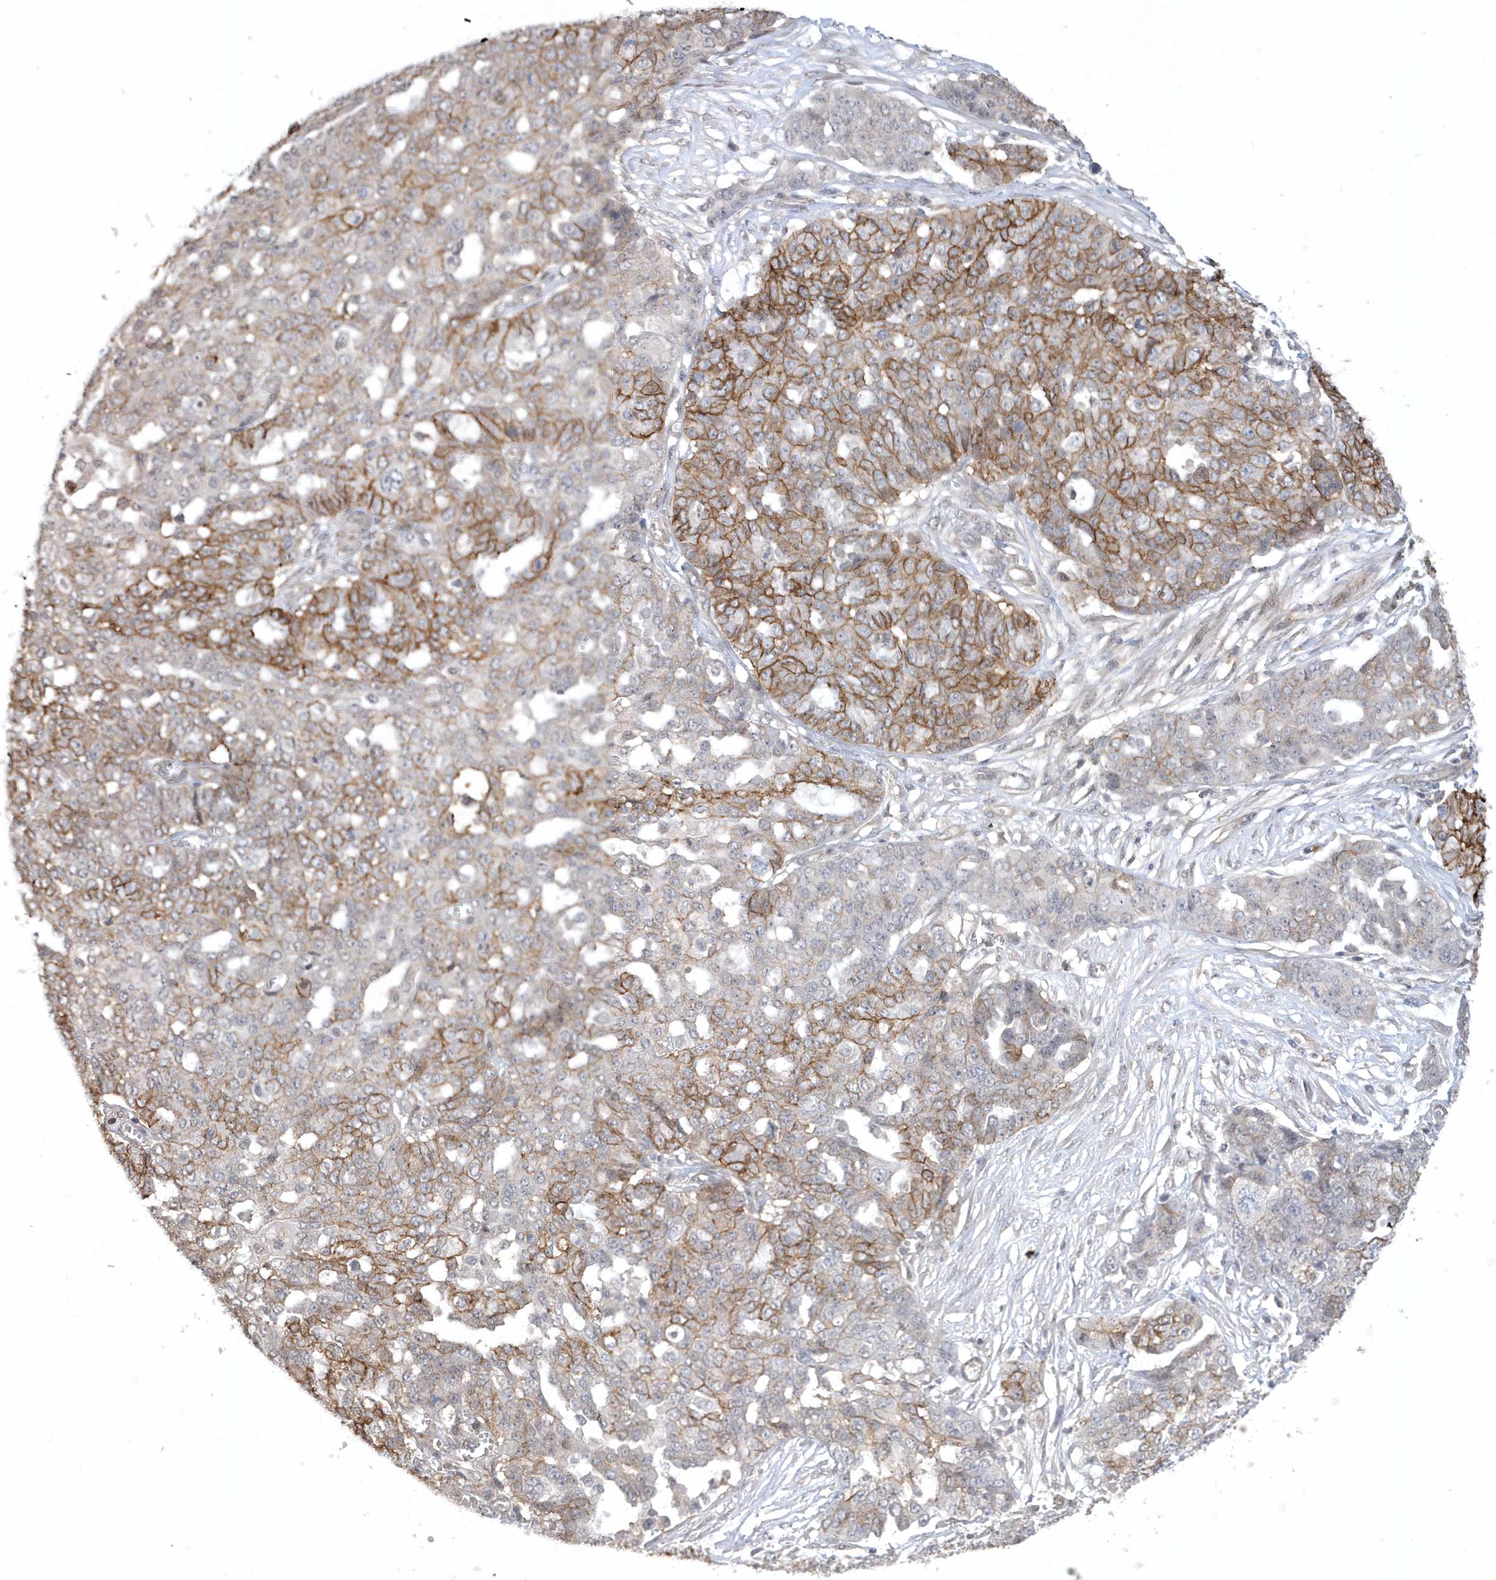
{"staining": {"intensity": "moderate", "quantity": "25%-75%", "location": "cytoplasmic/membranous"}, "tissue": "ovarian cancer", "cell_type": "Tumor cells", "image_type": "cancer", "snomed": [{"axis": "morphology", "description": "Cystadenocarcinoma, serous, NOS"}, {"axis": "topography", "description": "Soft tissue"}, {"axis": "topography", "description": "Ovary"}], "caption": "This is a photomicrograph of immunohistochemistry (IHC) staining of ovarian serous cystadenocarcinoma, which shows moderate staining in the cytoplasmic/membranous of tumor cells.", "gene": "CRIP3", "patient": {"sex": "female", "age": 57}}